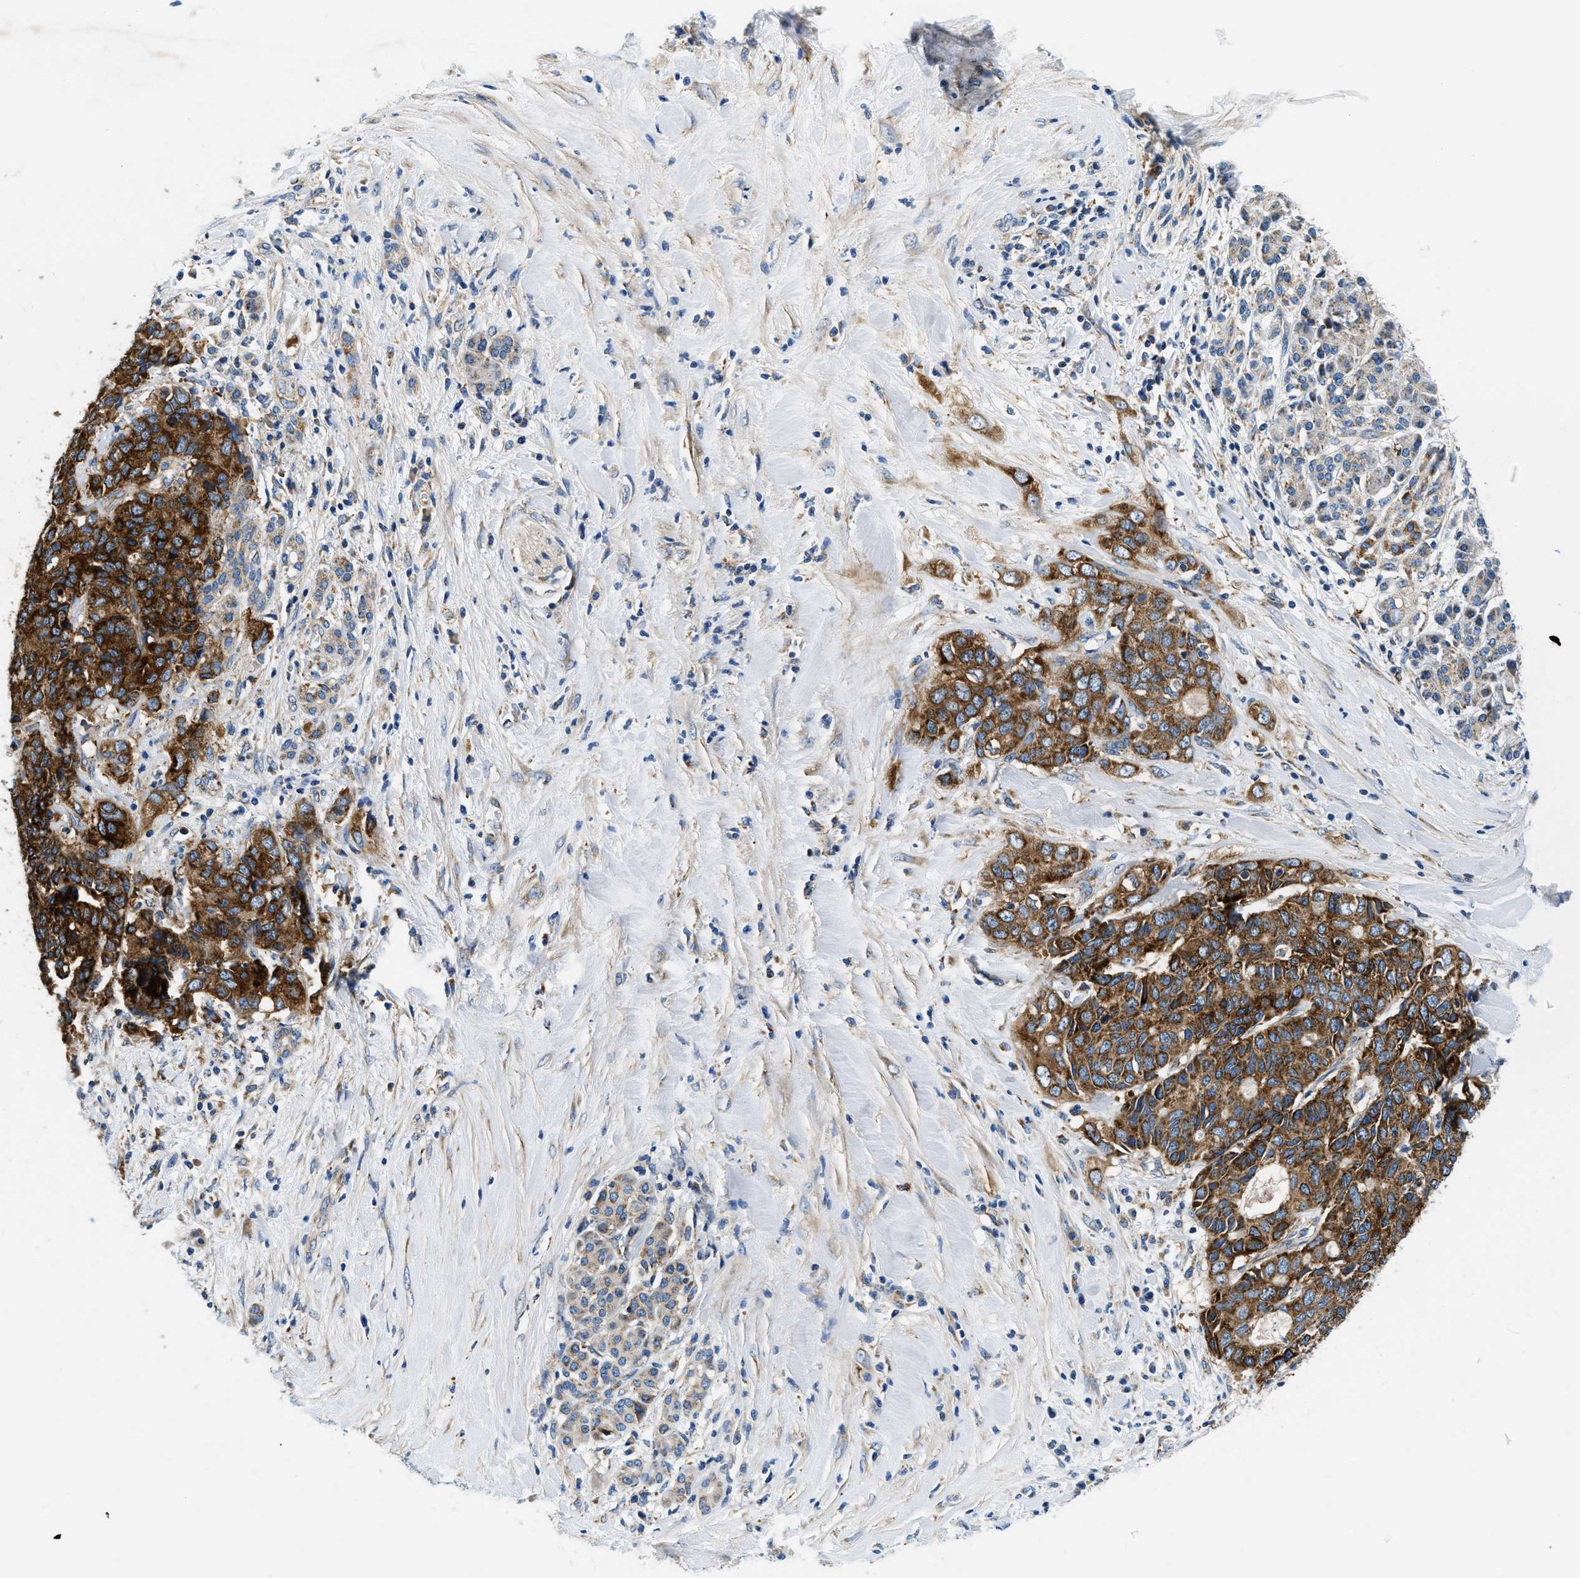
{"staining": {"intensity": "strong", "quantity": ">75%", "location": "cytoplasmic/membranous"}, "tissue": "pancreatic cancer", "cell_type": "Tumor cells", "image_type": "cancer", "snomed": [{"axis": "morphology", "description": "Adenocarcinoma, NOS"}, {"axis": "topography", "description": "Pancreas"}], "caption": "DAB (3,3'-diaminobenzidine) immunohistochemical staining of pancreatic cancer displays strong cytoplasmic/membranous protein expression in approximately >75% of tumor cells. The protein of interest is shown in brown color, while the nuclei are stained blue.", "gene": "SAMD4B", "patient": {"sex": "female", "age": 56}}